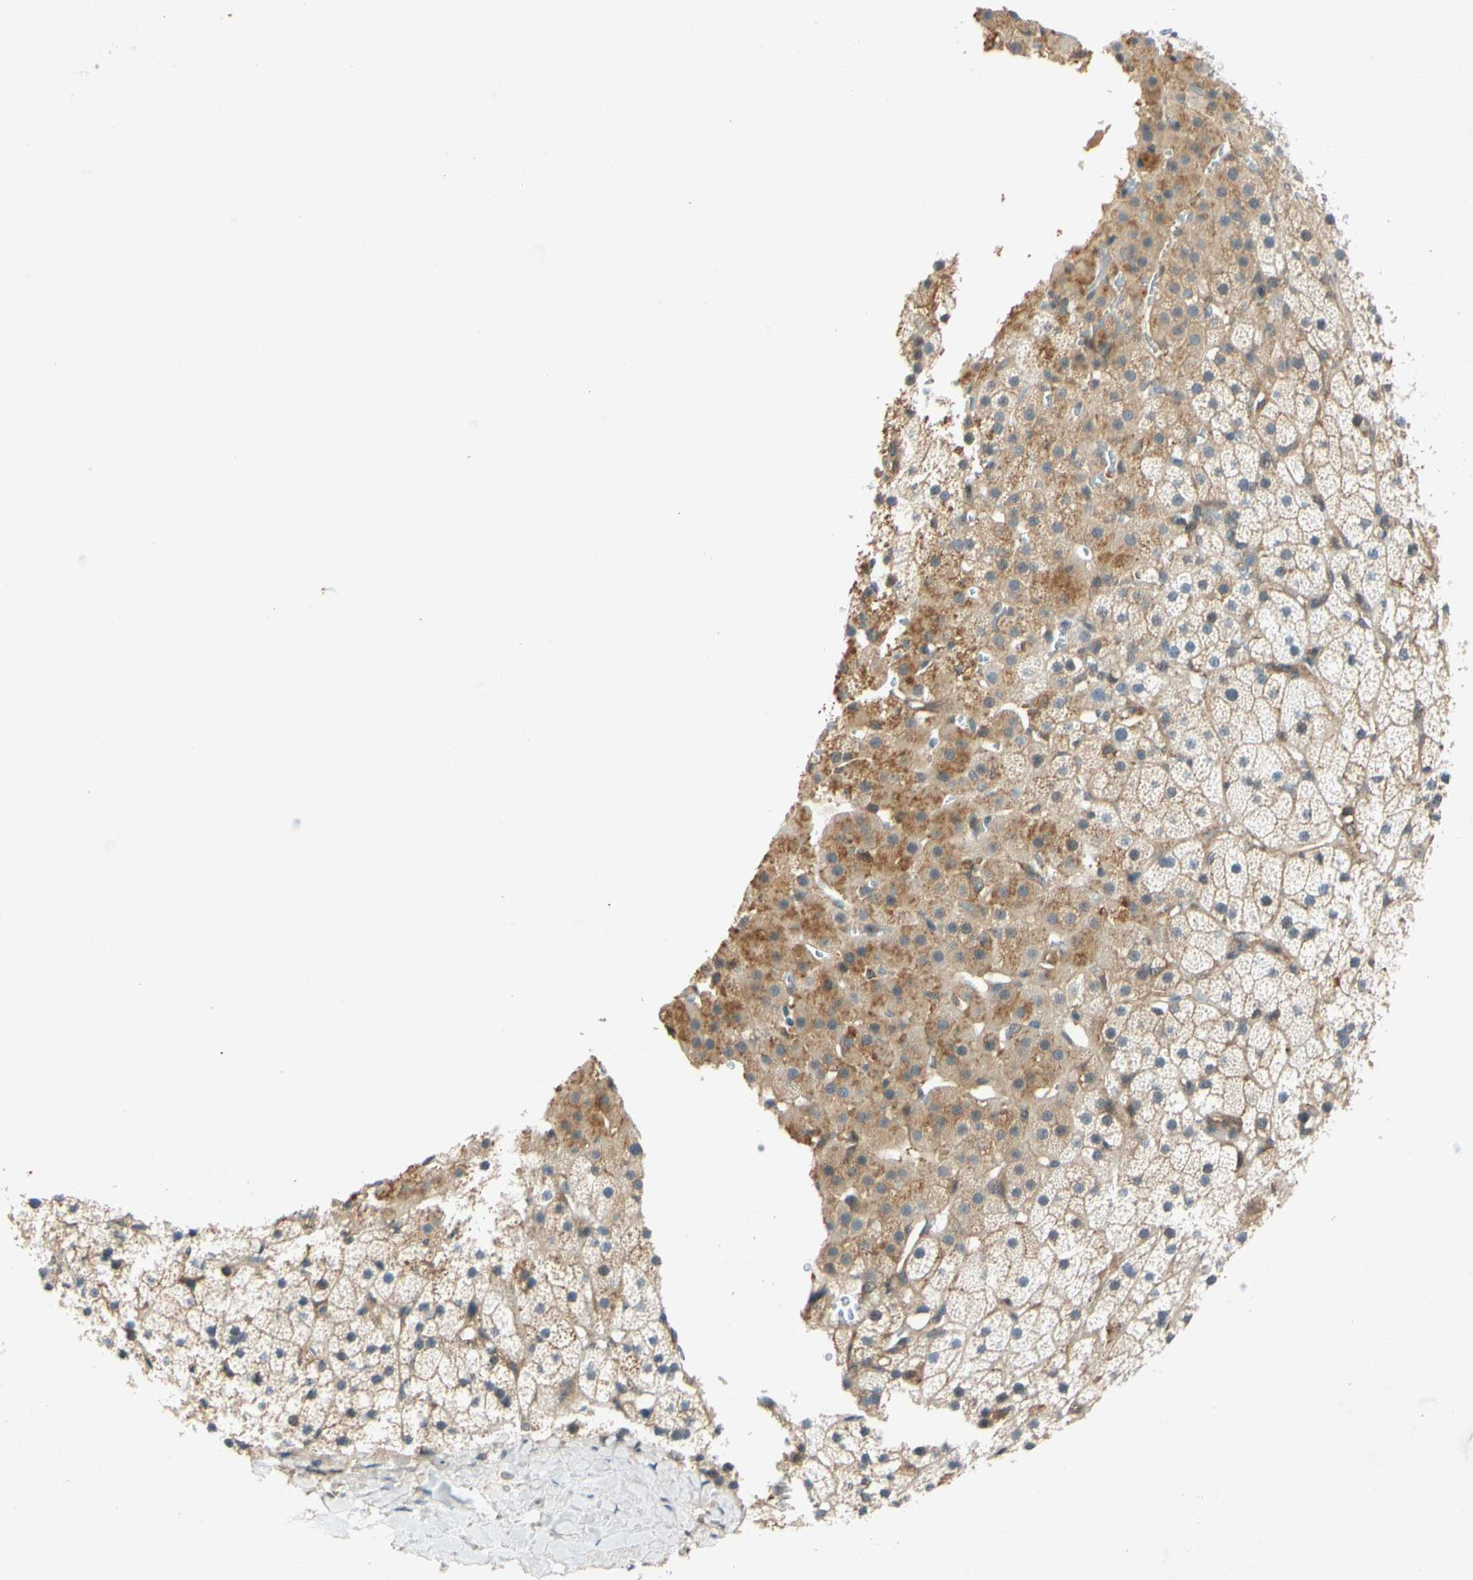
{"staining": {"intensity": "moderate", "quantity": "25%-75%", "location": "cytoplasmic/membranous"}, "tissue": "adrenal gland", "cell_type": "Glandular cells", "image_type": "normal", "snomed": [{"axis": "morphology", "description": "Normal tissue, NOS"}, {"axis": "topography", "description": "Adrenal gland"}], "caption": "DAB immunohistochemical staining of normal human adrenal gland reveals moderate cytoplasmic/membranous protein positivity in about 25%-75% of glandular cells.", "gene": "WIPI1", "patient": {"sex": "male", "age": 35}}